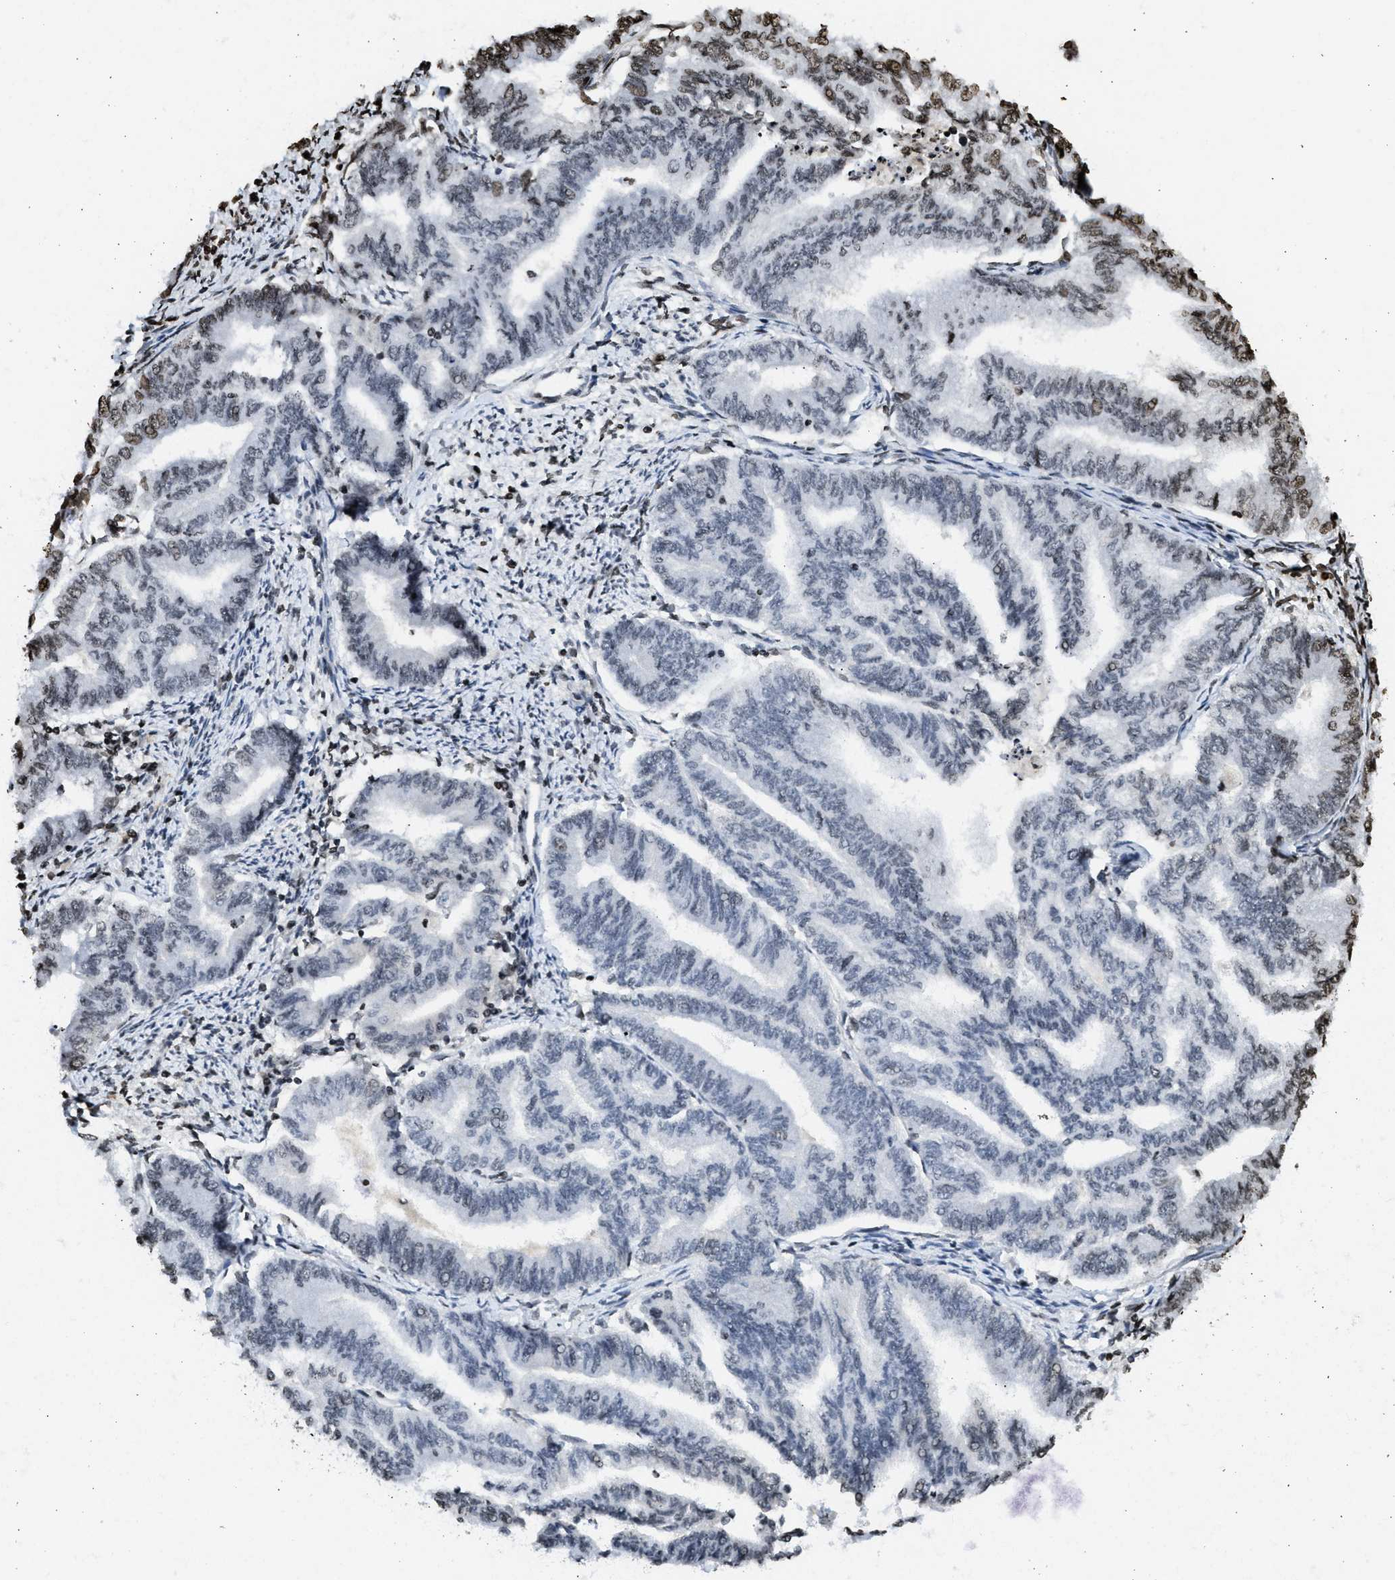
{"staining": {"intensity": "negative", "quantity": "none", "location": "none"}, "tissue": "endometrial cancer", "cell_type": "Tumor cells", "image_type": "cancer", "snomed": [{"axis": "morphology", "description": "Adenocarcinoma, NOS"}, {"axis": "topography", "description": "Endometrium"}], "caption": "An image of adenocarcinoma (endometrial) stained for a protein shows no brown staining in tumor cells.", "gene": "RRAGC", "patient": {"sex": "female", "age": 79}}